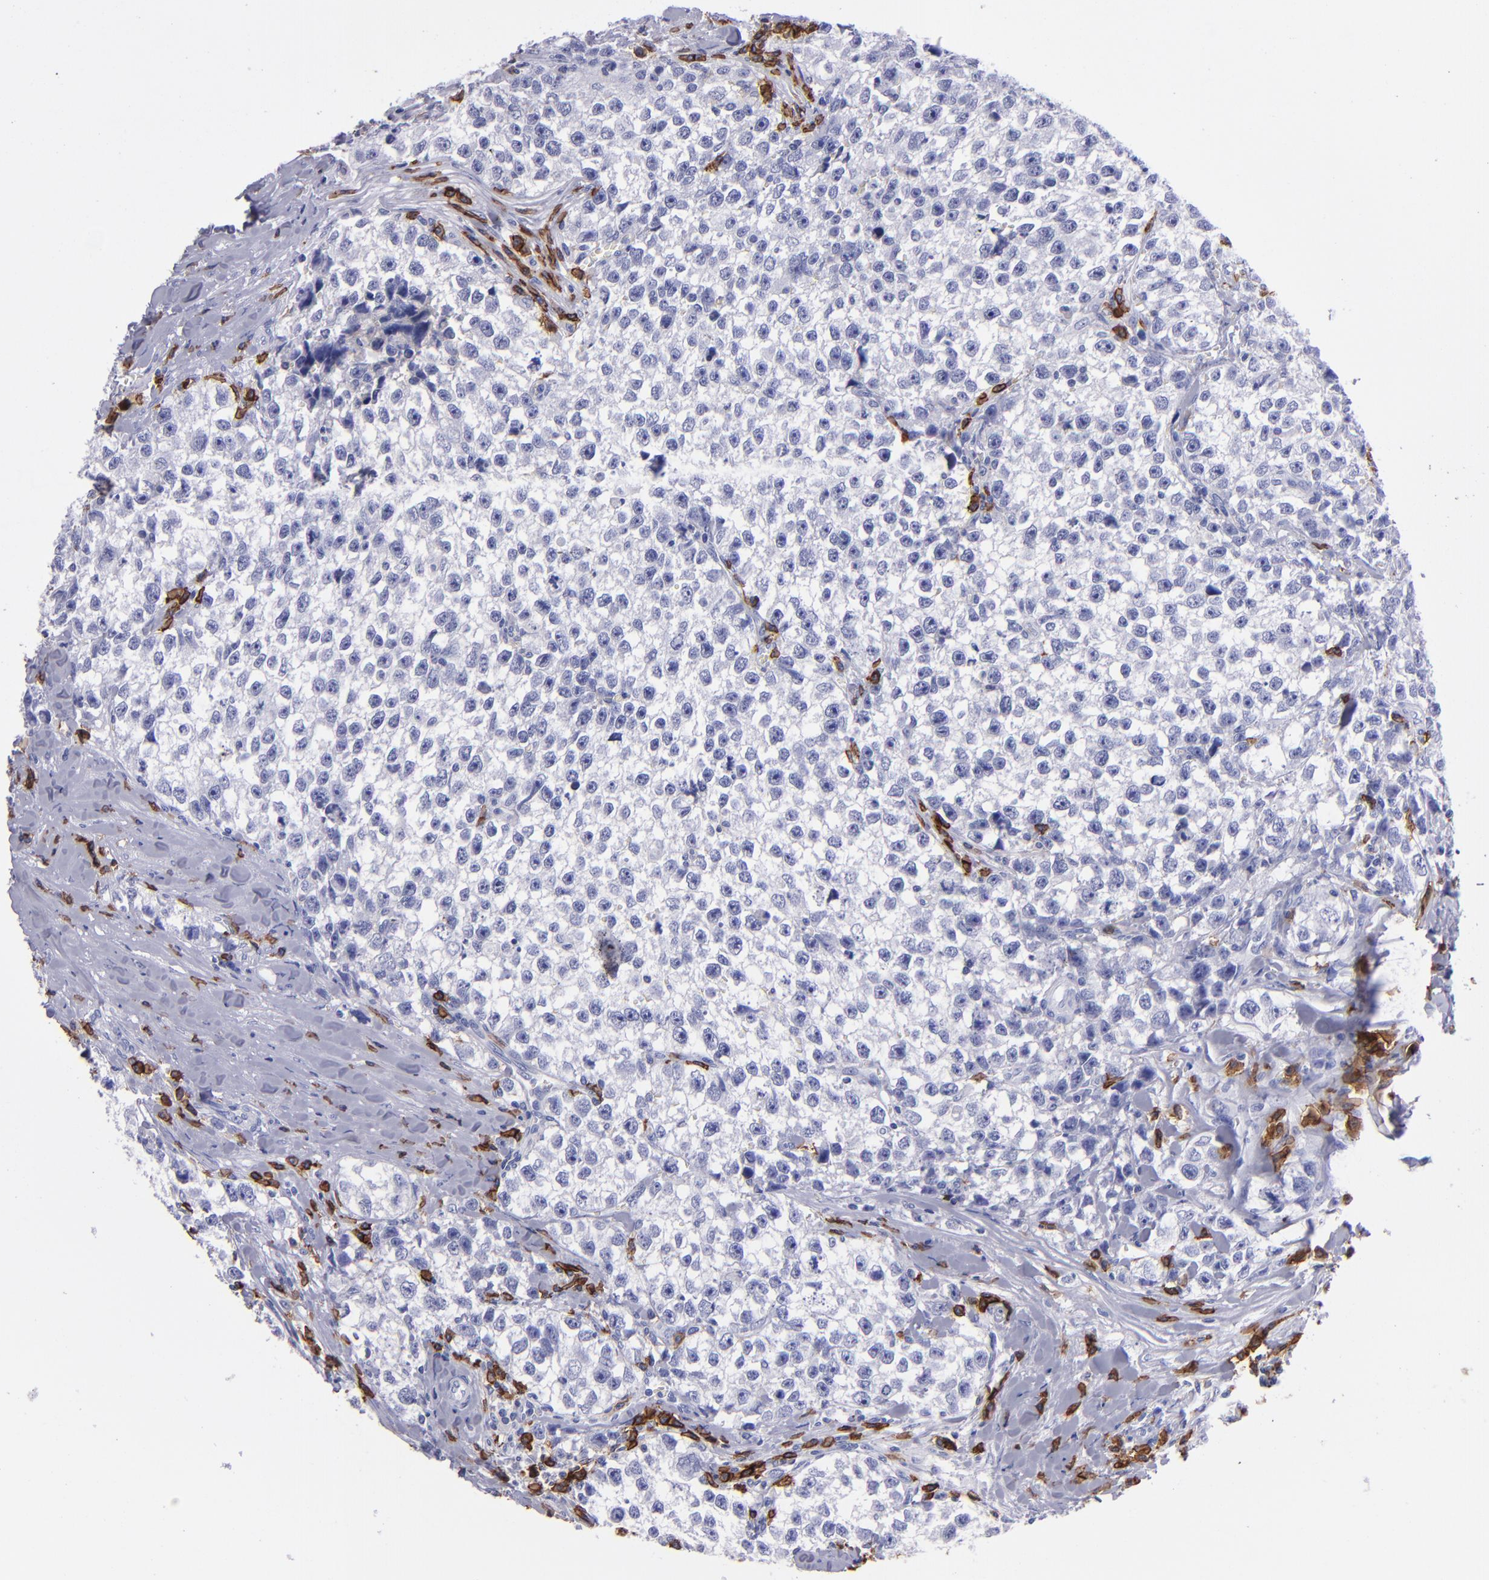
{"staining": {"intensity": "negative", "quantity": "none", "location": "none"}, "tissue": "testis cancer", "cell_type": "Tumor cells", "image_type": "cancer", "snomed": [{"axis": "morphology", "description": "Seminoma, NOS"}, {"axis": "morphology", "description": "Carcinoma, Embryonal, NOS"}, {"axis": "topography", "description": "Testis"}], "caption": "This is a histopathology image of immunohistochemistry staining of testis cancer (seminoma), which shows no expression in tumor cells.", "gene": "CD38", "patient": {"sex": "male", "age": 30}}